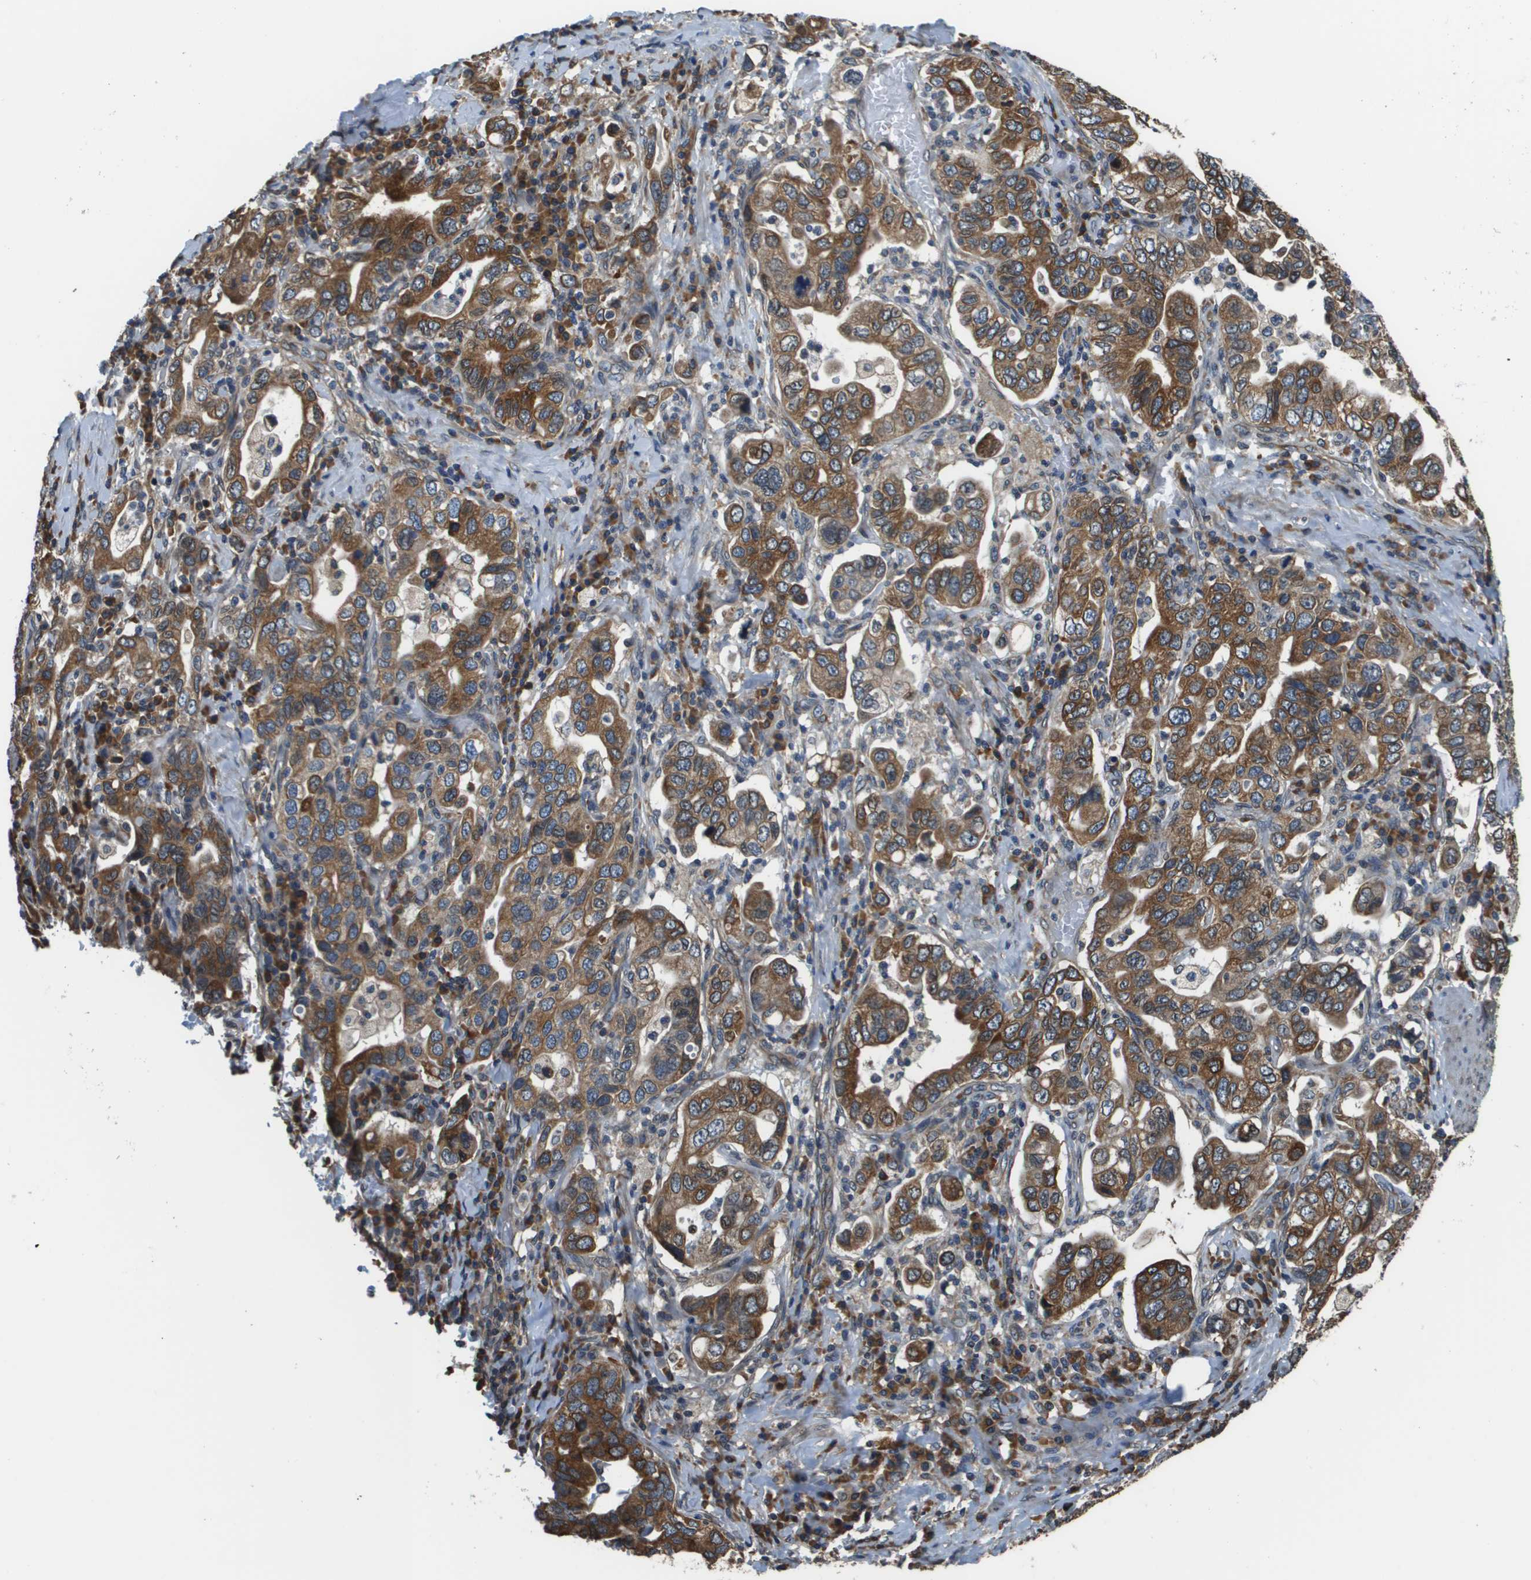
{"staining": {"intensity": "moderate", "quantity": ">75%", "location": "cytoplasmic/membranous"}, "tissue": "stomach cancer", "cell_type": "Tumor cells", "image_type": "cancer", "snomed": [{"axis": "morphology", "description": "Adenocarcinoma, NOS"}, {"axis": "topography", "description": "Stomach, upper"}], "caption": "Brown immunohistochemical staining in stomach cancer (adenocarcinoma) exhibits moderate cytoplasmic/membranous expression in about >75% of tumor cells.", "gene": "SEC62", "patient": {"sex": "male", "age": 62}}